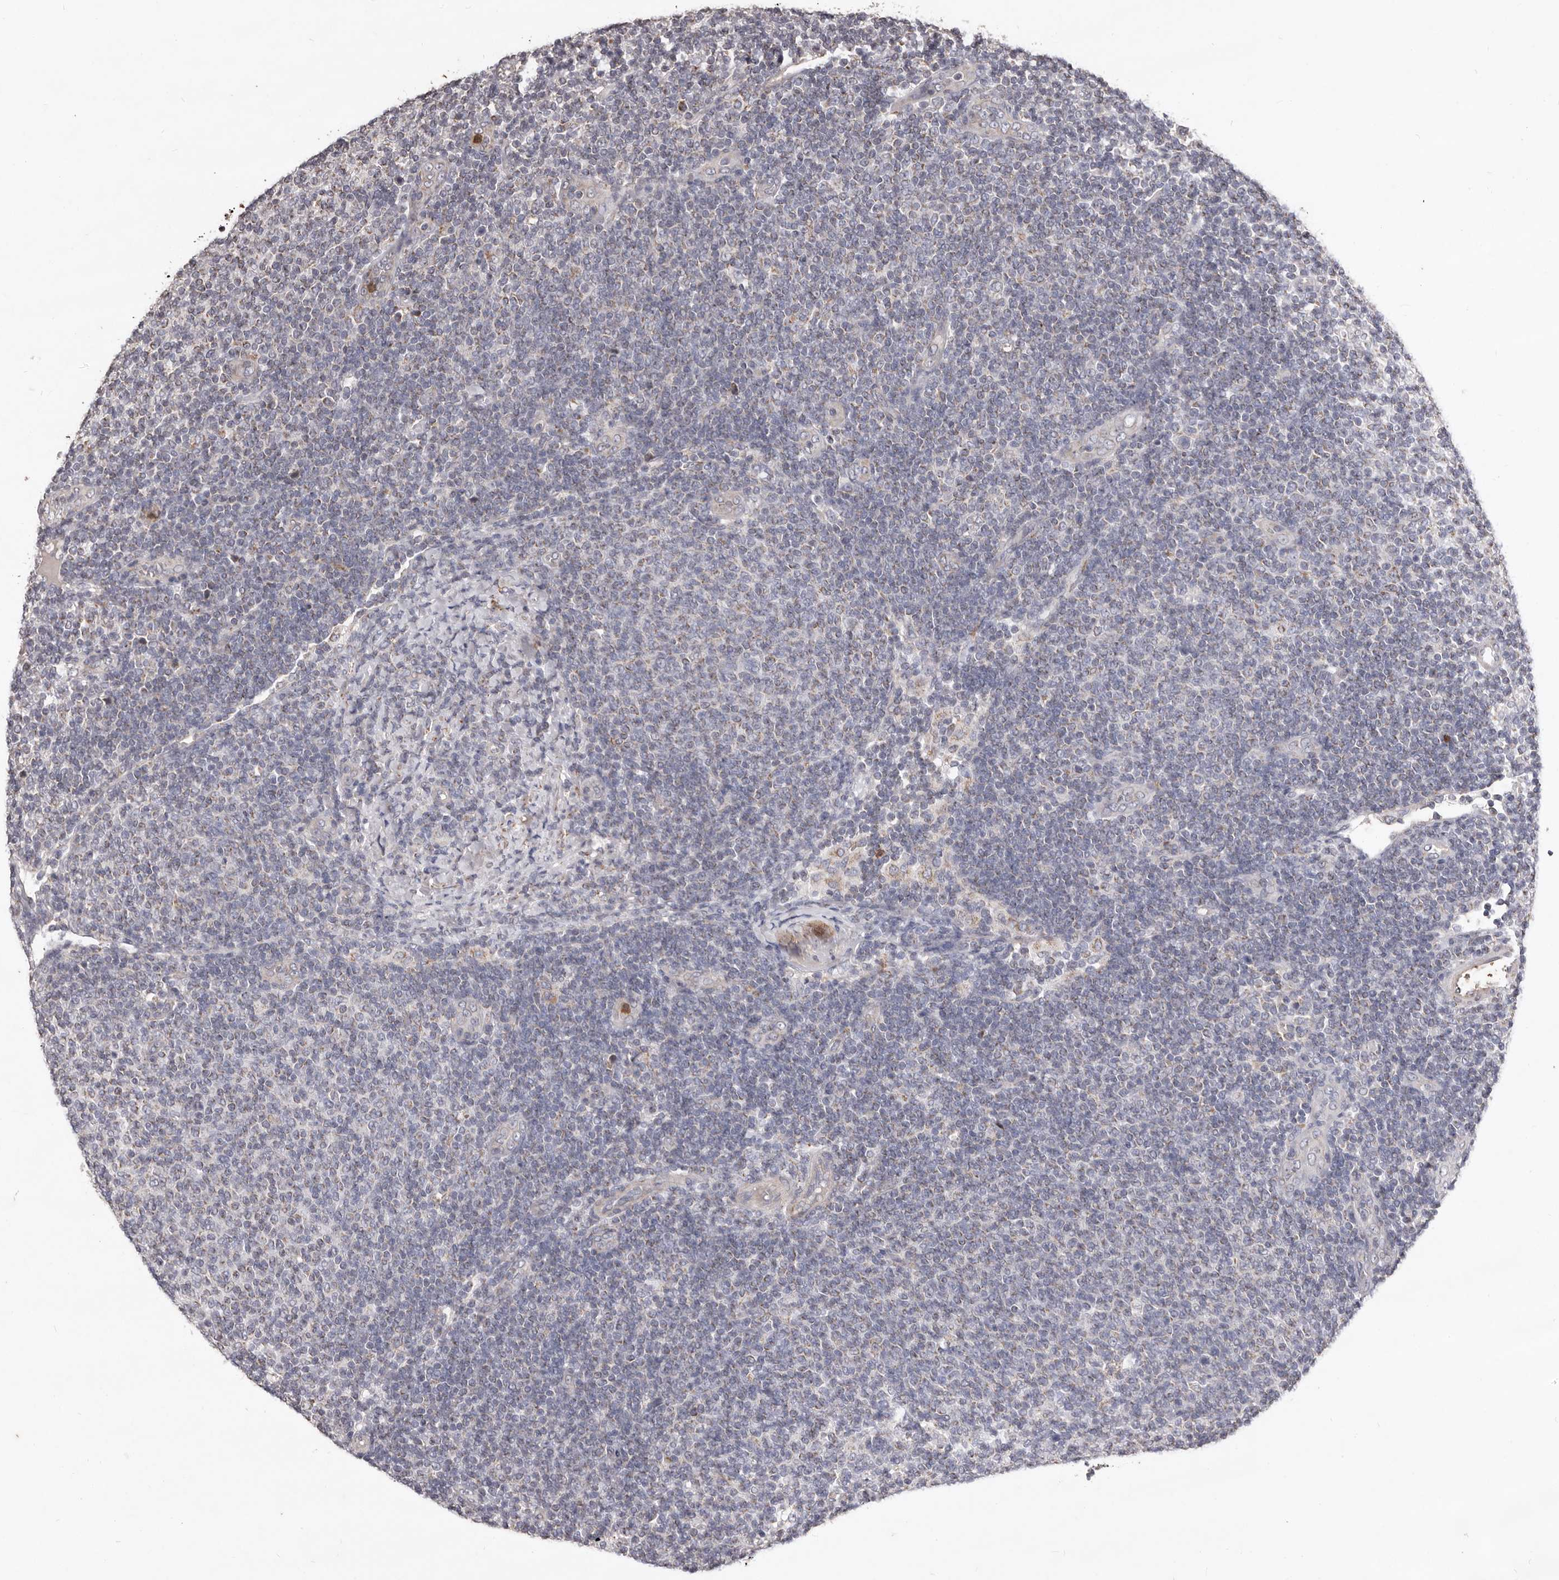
{"staining": {"intensity": "negative", "quantity": "none", "location": "none"}, "tissue": "lymphoma", "cell_type": "Tumor cells", "image_type": "cancer", "snomed": [{"axis": "morphology", "description": "Malignant lymphoma, non-Hodgkin's type, Low grade"}, {"axis": "topography", "description": "Lymph node"}], "caption": "This is an immunohistochemistry (IHC) histopathology image of human lymphoma. There is no positivity in tumor cells.", "gene": "CXCL14", "patient": {"sex": "male", "age": 66}}